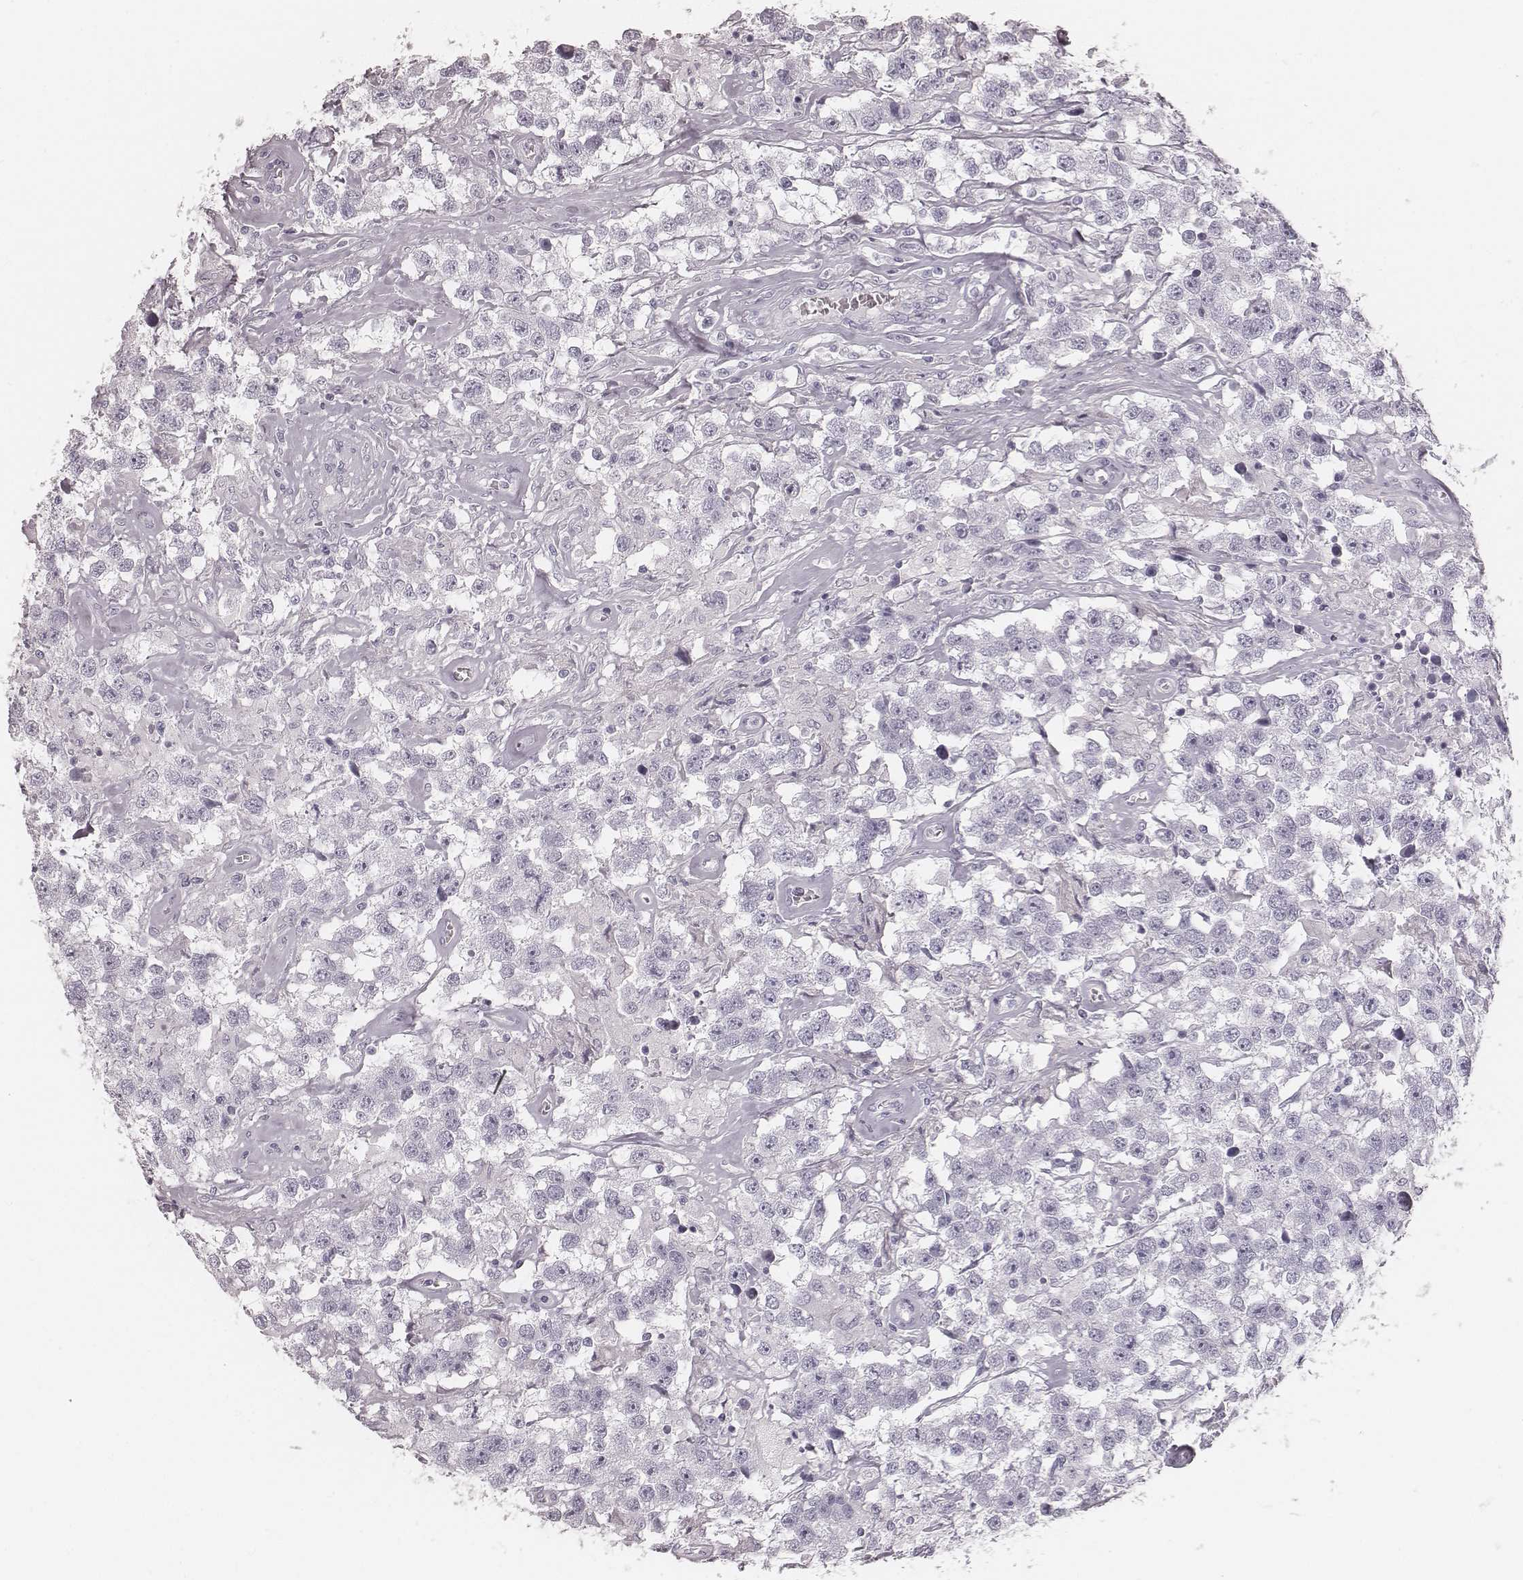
{"staining": {"intensity": "negative", "quantity": "none", "location": "none"}, "tissue": "testis cancer", "cell_type": "Tumor cells", "image_type": "cancer", "snomed": [{"axis": "morphology", "description": "Seminoma, NOS"}, {"axis": "topography", "description": "Testis"}], "caption": "Tumor cells show no significant positivity in testis seminoma.", "gene": "KRT34", "patient": {"sex": "male", "age": 43}}